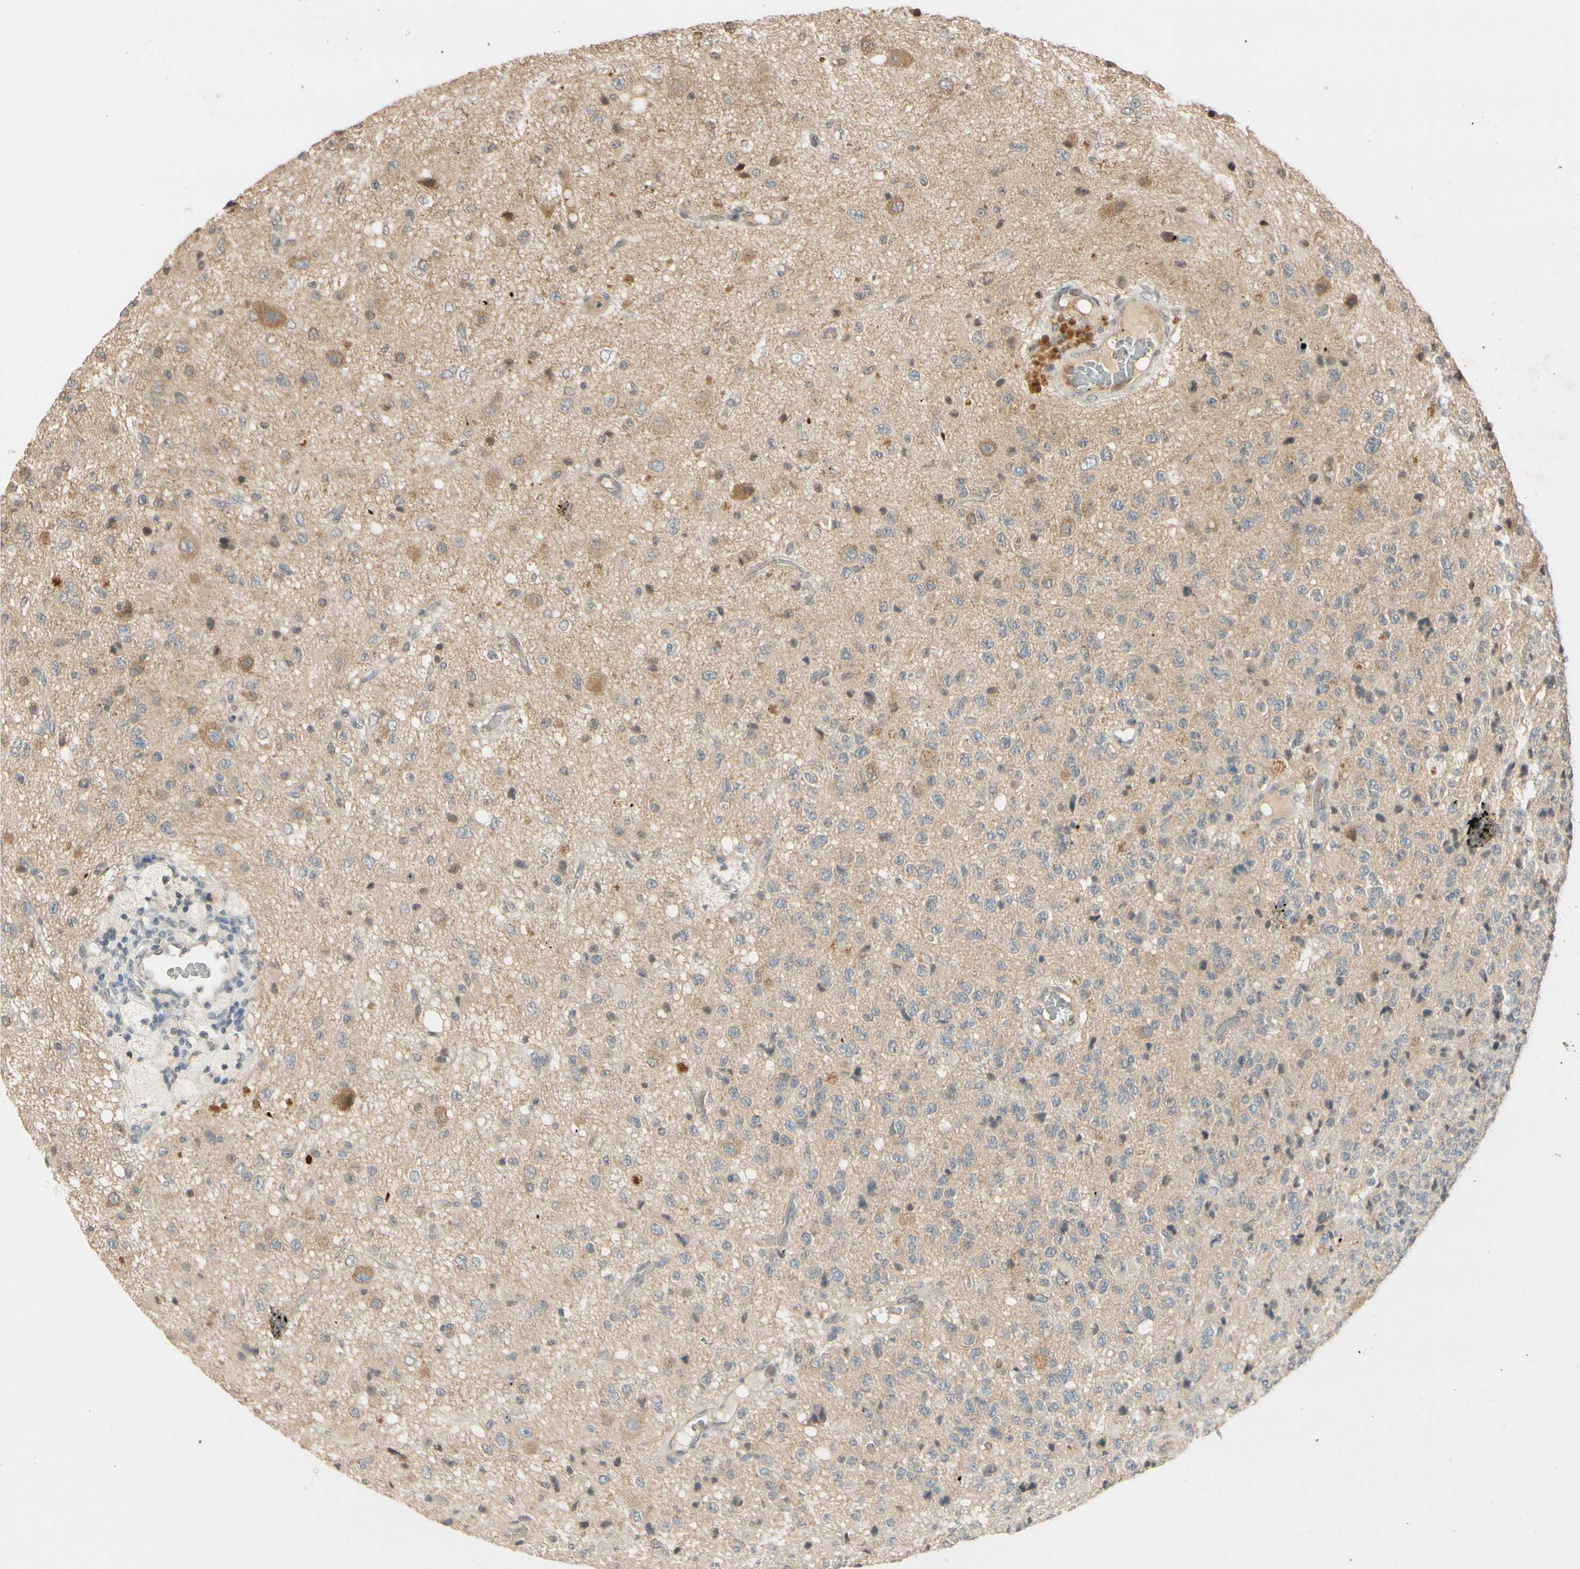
{"staining": {"intensity": "weak", "quantity": "25%-75%", "location": "cytoplasmic/membranous"}, "tissue": "glioma", "cell_type": "Tumor cells", "image_type": "cancer", "snomed": [{"axis": "morphology", "description": "Glioma, malignant, High grade"}, {"axis": "topography", "description": "pancreas cauda"}], "caption": "Immunohistochemistry (IHC) image of human glioma stained for a protein (brown), which displays low levels of weak cytoplasmic/membranous positivity in about 25%-75% of tumor cells.", "gene": "FGF10", "patient": {"sex": "male", "age": 60}}